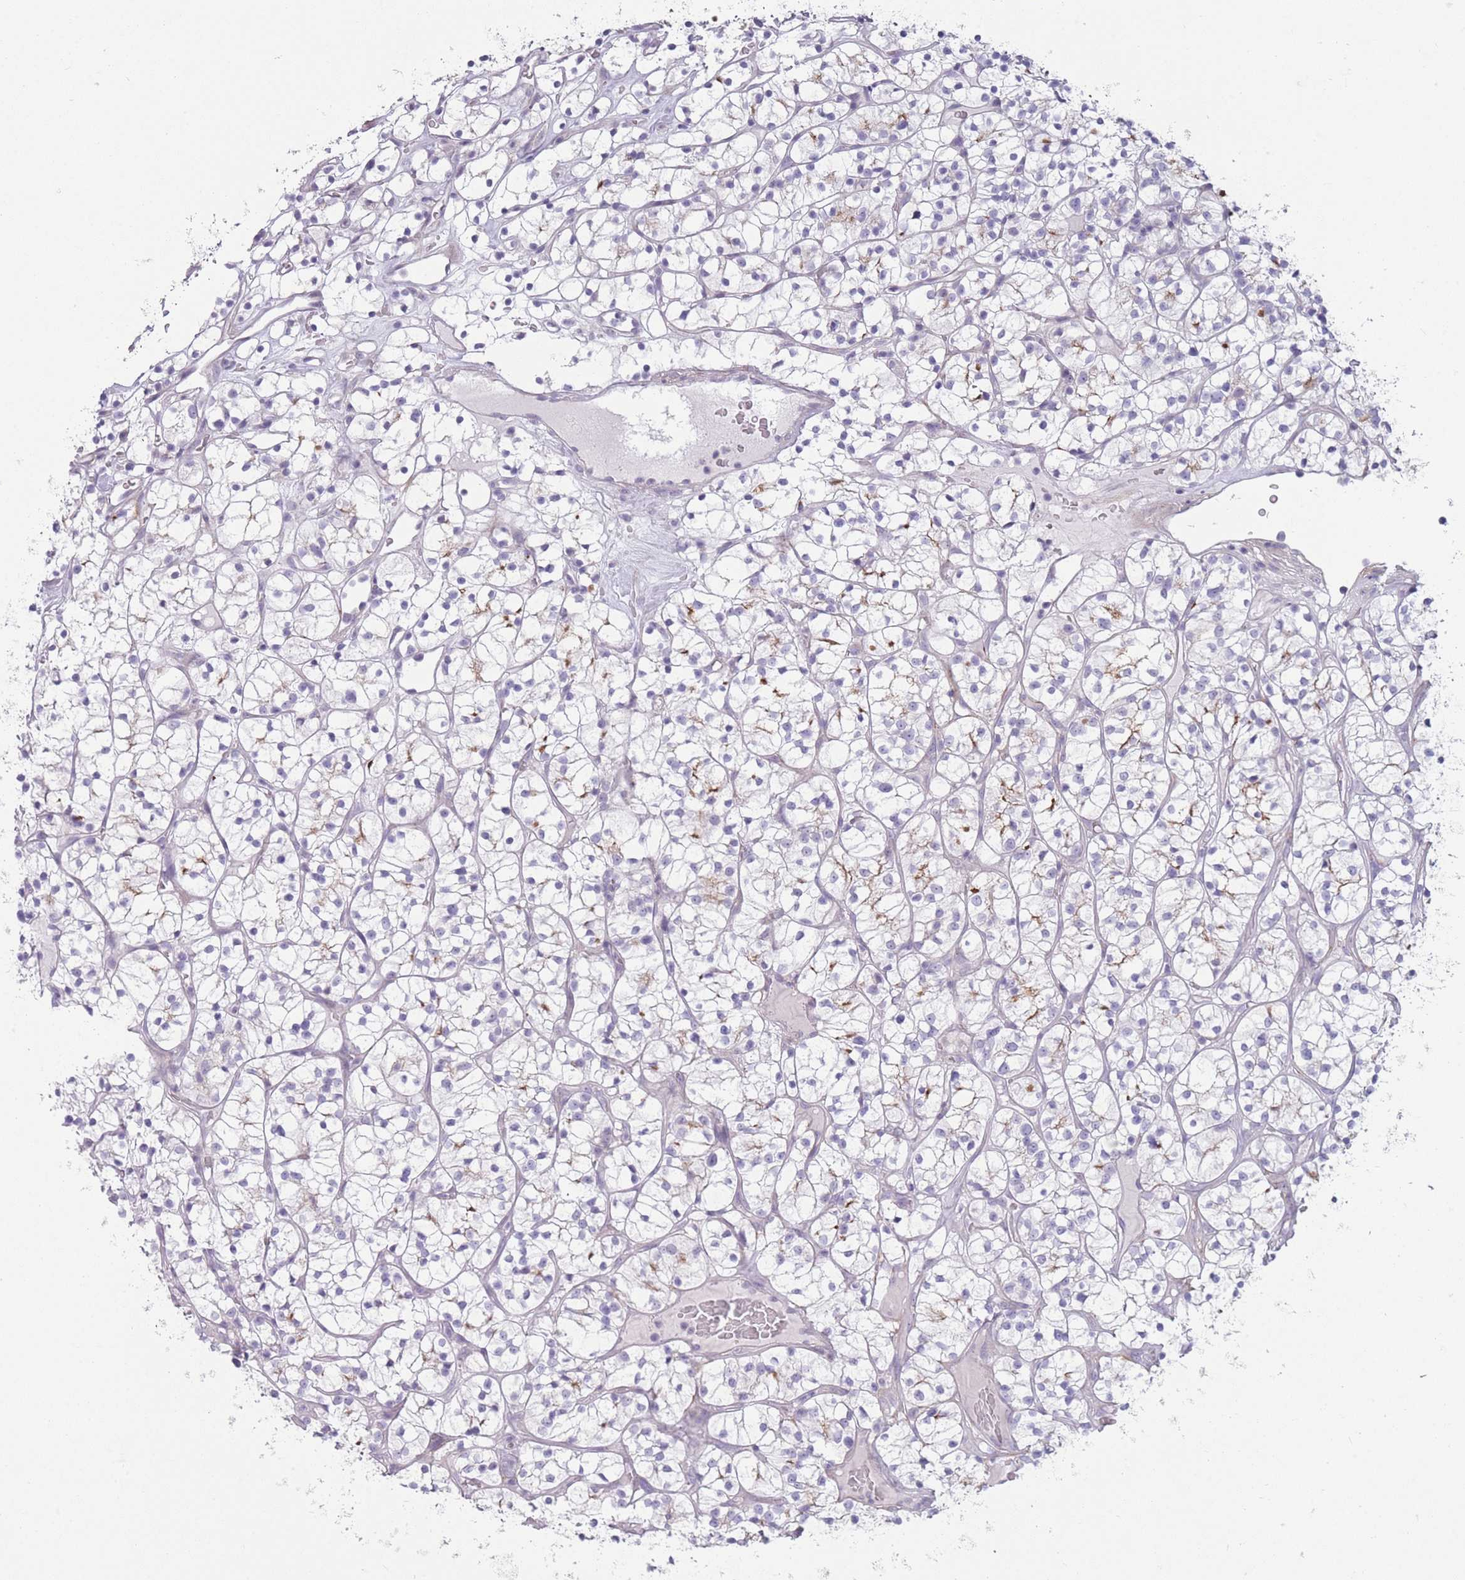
{"staining": {"intensity": "negative", "quantity": "none", "location": "none"}, "tissue": "renal cancer", "cell_type": "Tumor cells", "image_type": "cancer", "snomed": [{"axis": "morphology", "description": "Adenocarcinoma, NOS"}, {"axis": "topography", "description": "Kidney"}], "caption": "High magnification brightfield microscopy of renal adenocarcinoma stained with DAB (3,3'-diaminobenzidine) (brown) and counterstained with hematoxylin (blue): tumor cells show no significant expression.", "gene": "PAIP2B", "patient": {"sex": "female", "age": 64}}